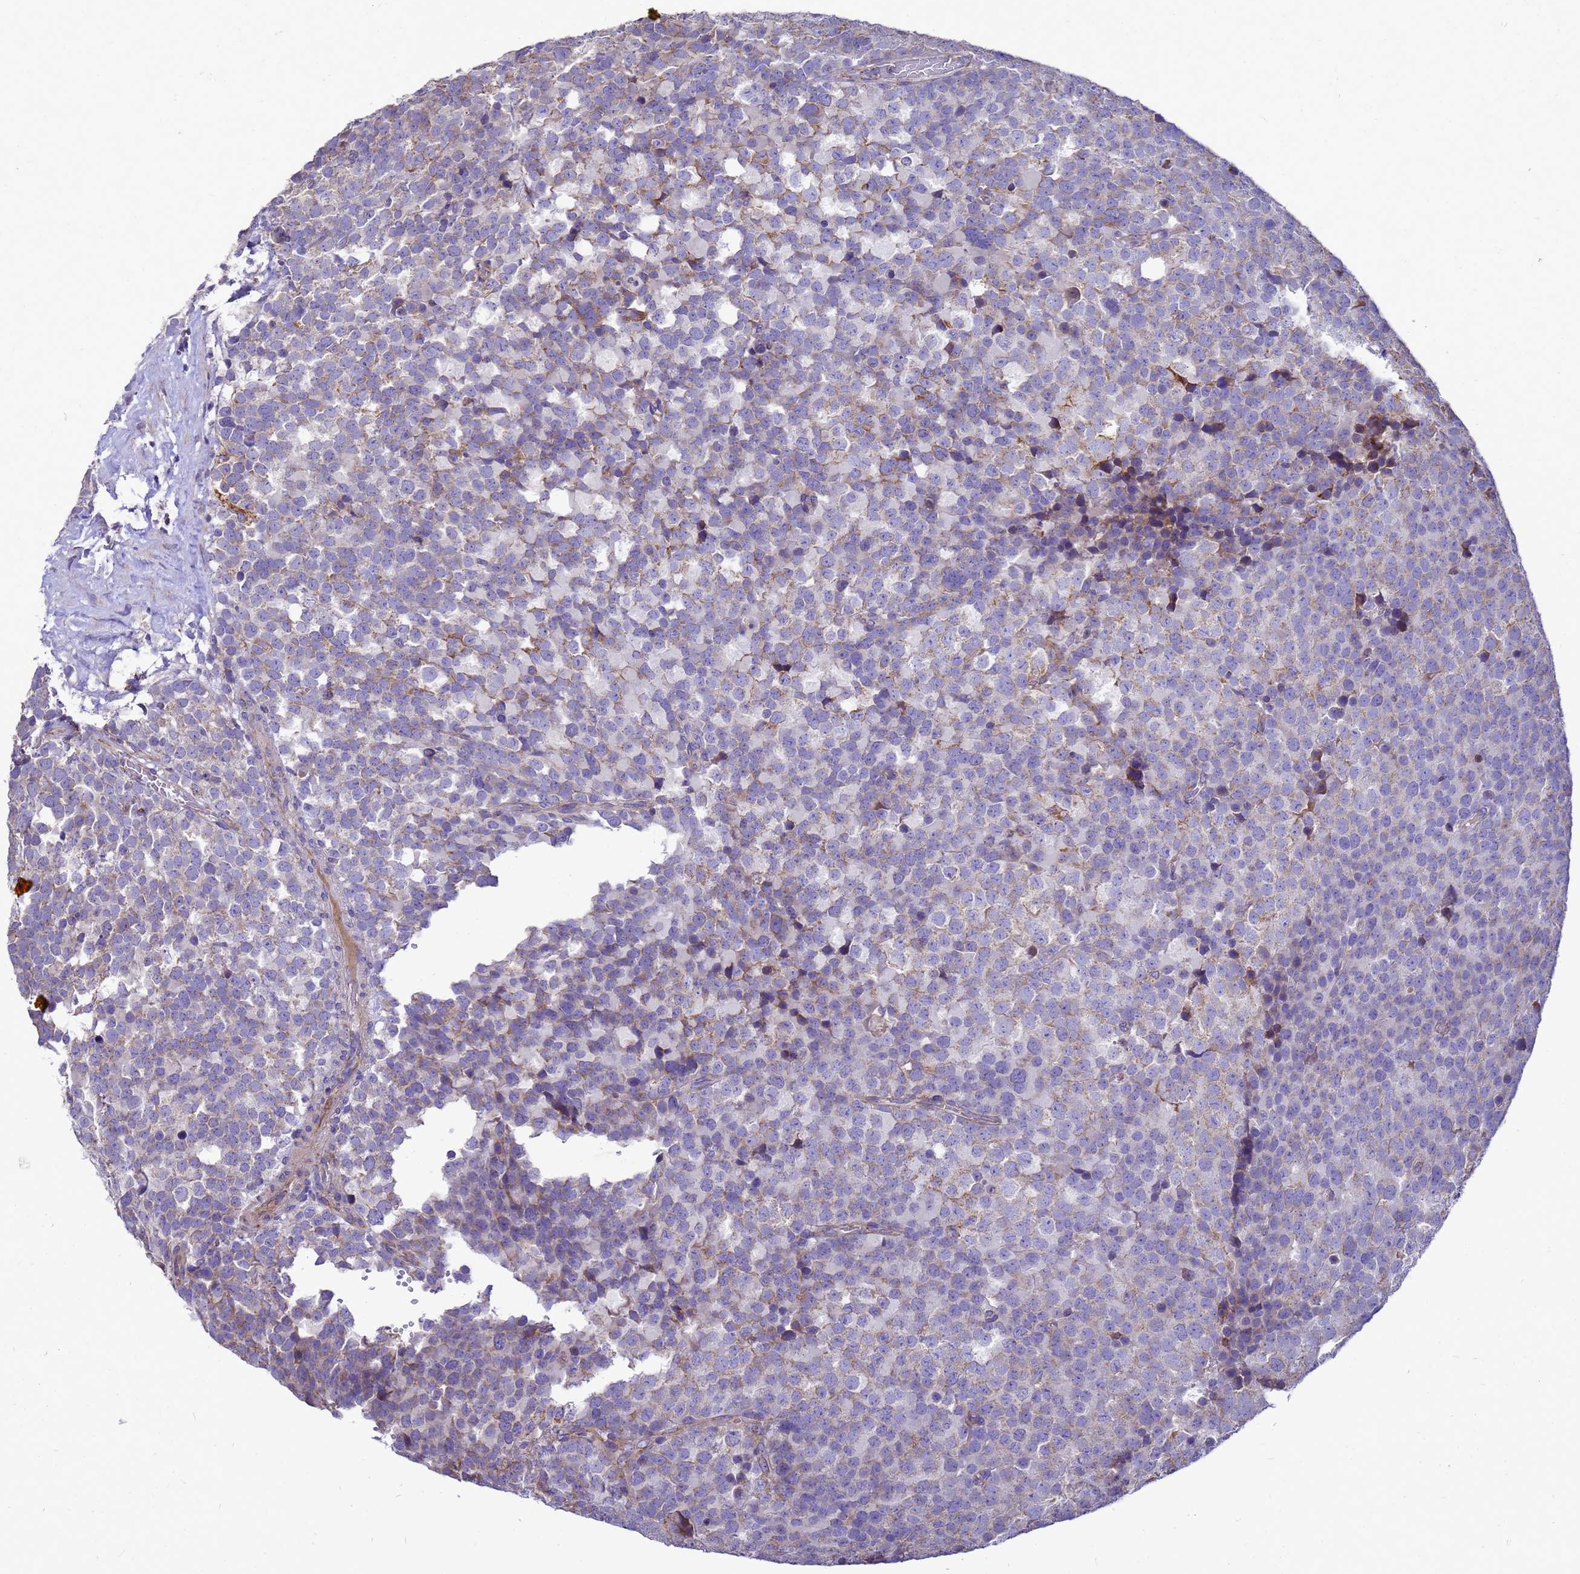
{"staining": {"intensity": "weak", "quantity": "<25%", "location": "cytoplasmic/membranous"}, "tissue": "testis cancer", "cell_type": "Tumor cells", "image_type": "cancer", "snomed": [{"axis": "morphology", "description": "Seminoma, NOS"}, {"axis": "topography", "description": "Testis"}], "caption": "Tumor cells show no significant protein staining in testis cancer.", "gene": "CMC4", "patient": {"sex": "male", "age": 71}}